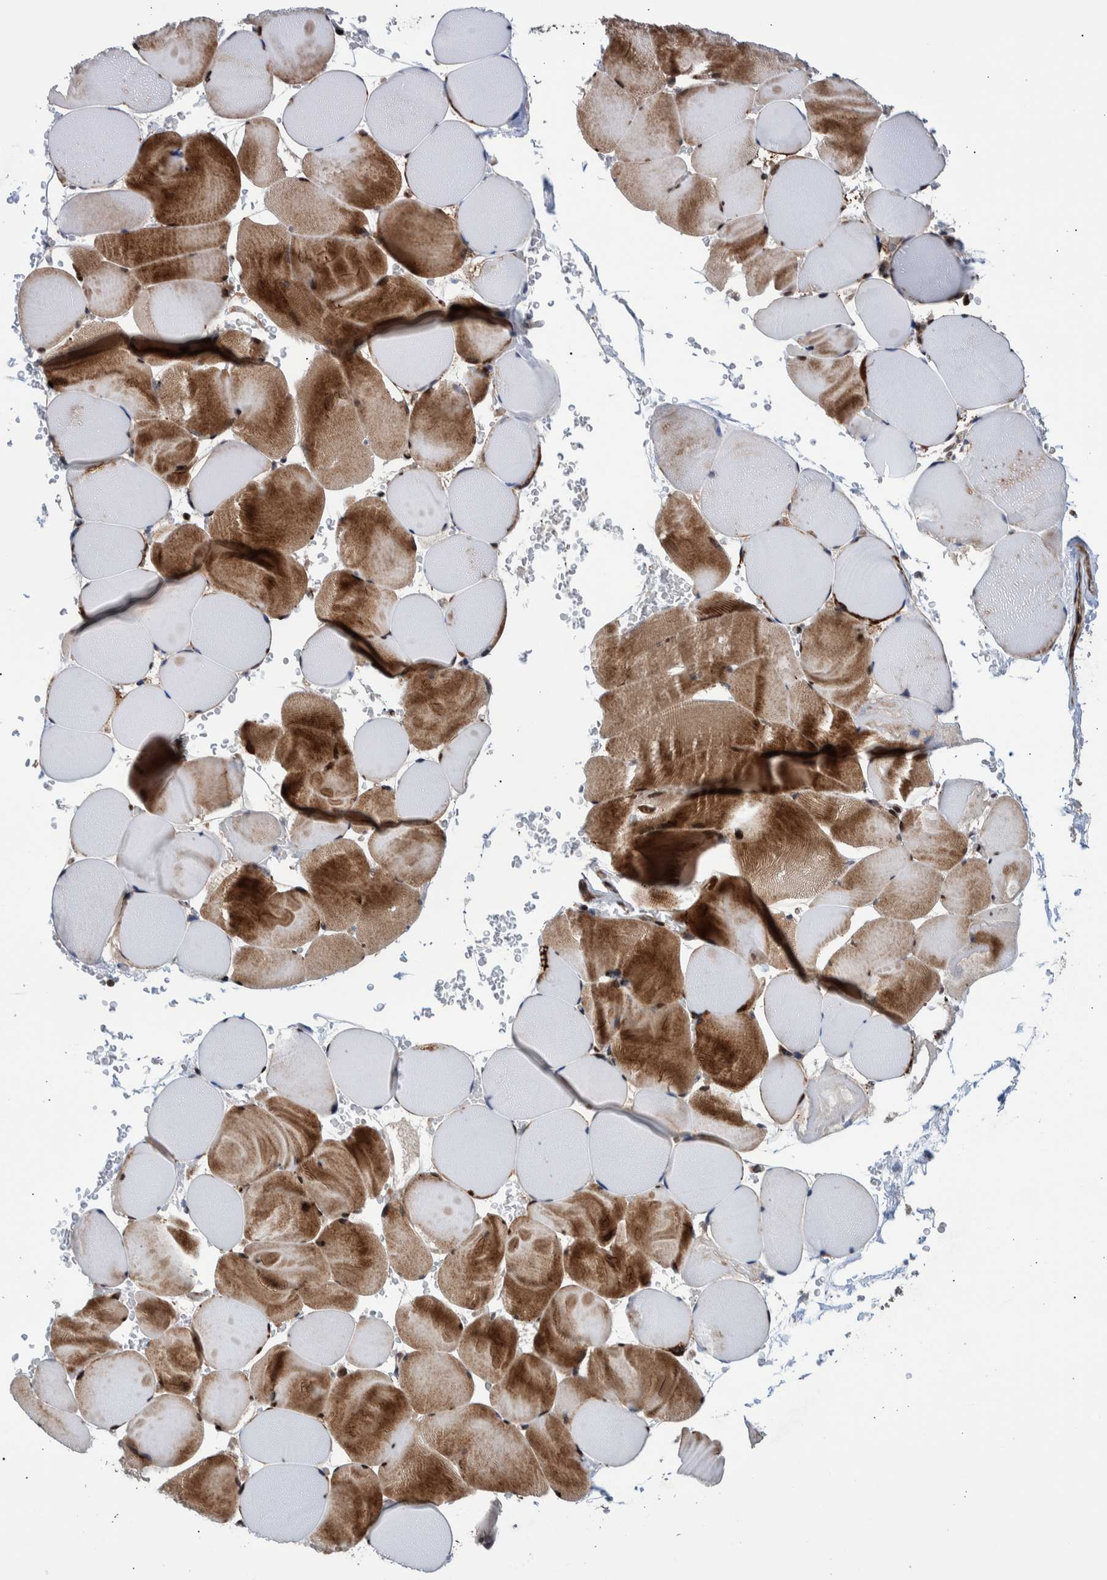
{"staining": {"intensity": "moderate", "quantity": ">75%", "location": "cytoplasmic/membranous,nuclear"}, "tissue": "skeletal muscle", "cell_type": "Myocytes", "image_type": "normal", "snomed": [{"axis": "morphology", "description": "Normal tissue, NOS"}, {"axis": "topography", "description": "Skeletal muscle"}], "caption": "Myocytes show moderate cytoplasmic/membranous,nuclear positivity in approximately >75% of cells in unremarkable skeletal muscle.", "gene": "SHISA6", "patient": {"sex": "male", "age": 62}}